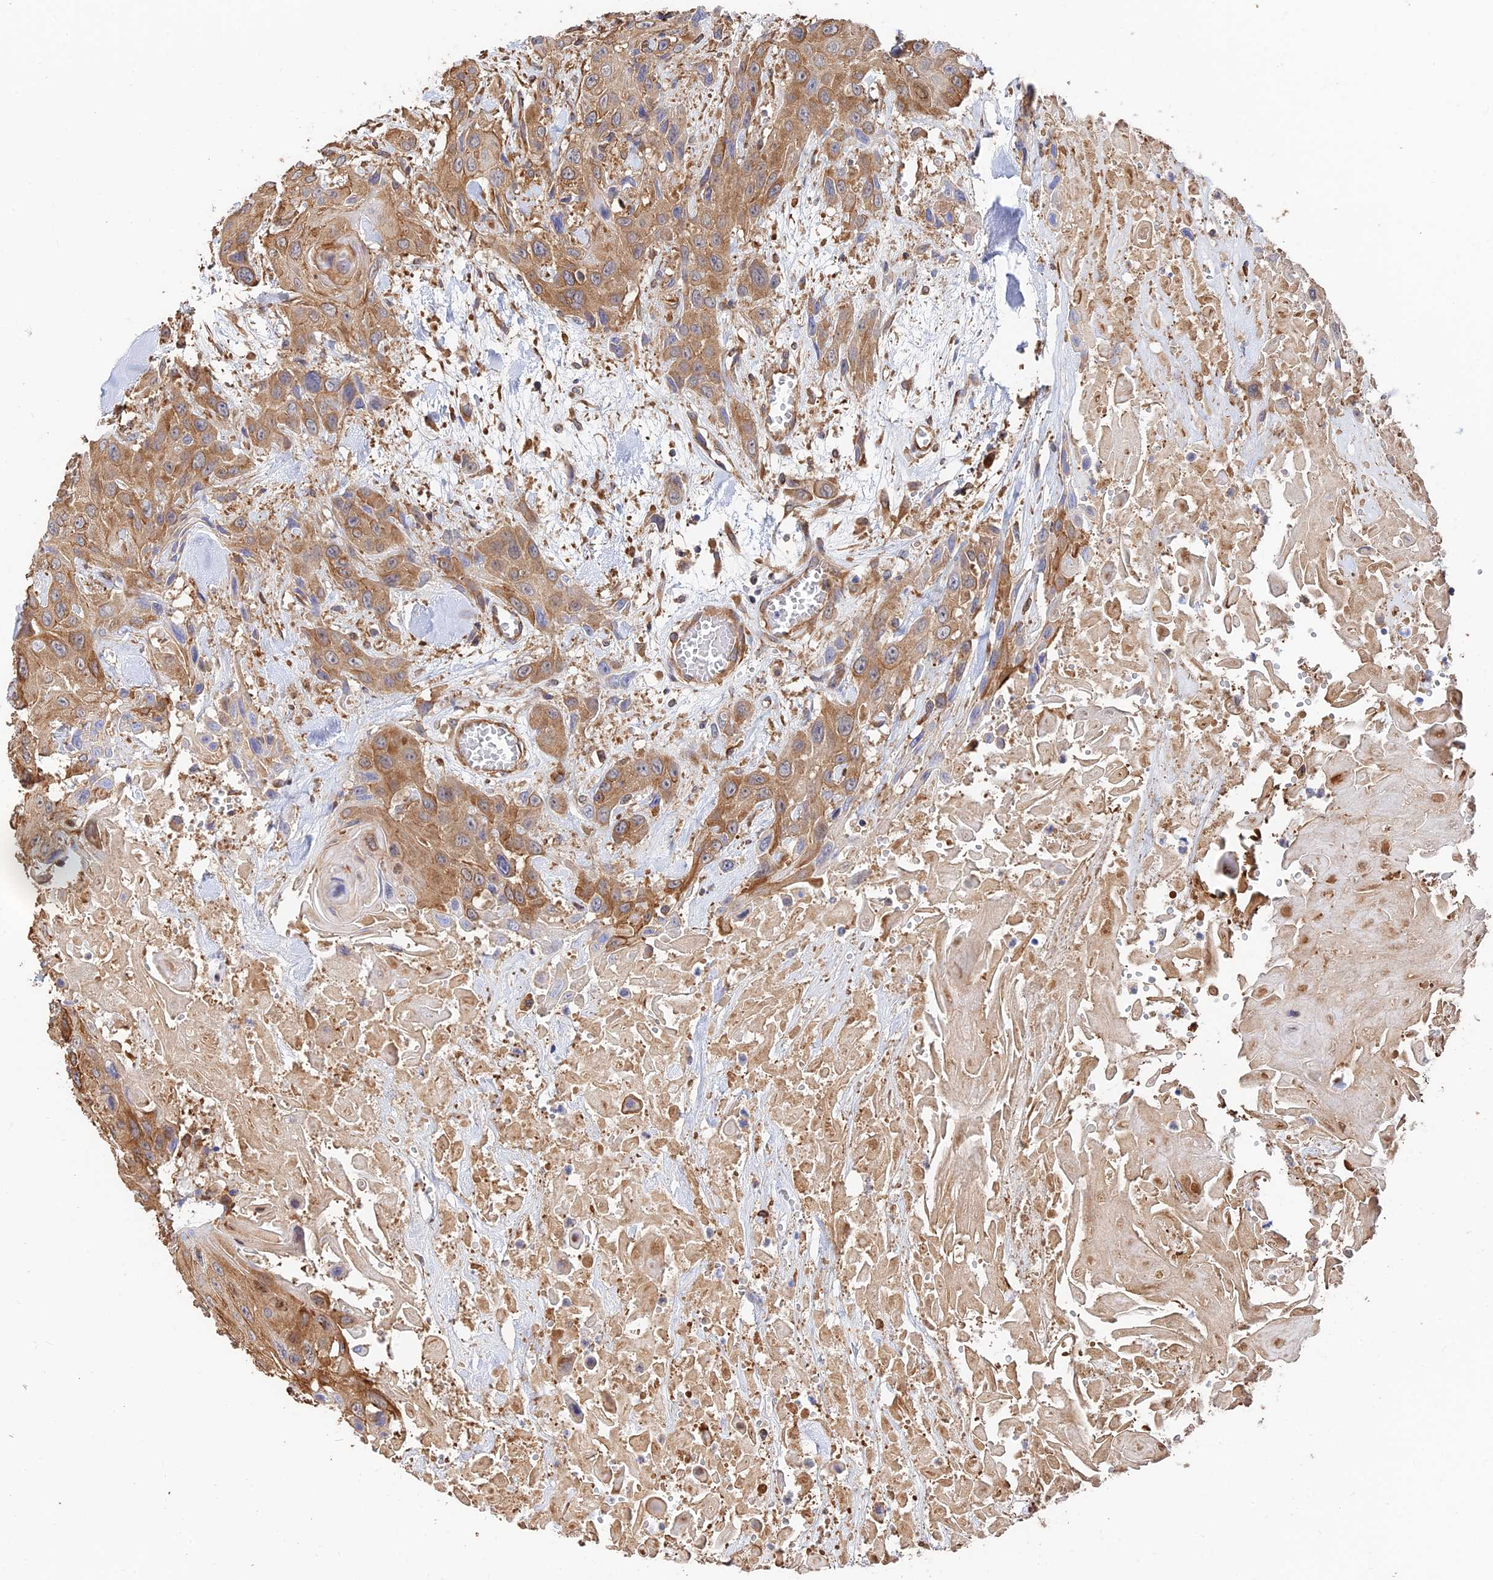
{"staining": {"intensity": "moderate", "quantity": ">75%", "location": "cytoplasmic/membranous"}, "tissue": "head and neck cancer", "cell_type": "Tumor cells", "image_type": "cancer", "snomed": [{"axis": "morphology", "description": "Squamous cell carcinoma, NOS"}, {"axis": "topography", "description": "Head-Neck"}], "caption": "High-magnification brightfield microscopy of head and neck squamous cell carcinoma stained with DAB (brown) and counterstained with hematoxylin (blue). tumor cells exhibit moderate cytoplasmic/membranous expression is identified in approximately>75% of cells.", "gene": "WBP11", "patient": {"sex": "male", "age": 81}}